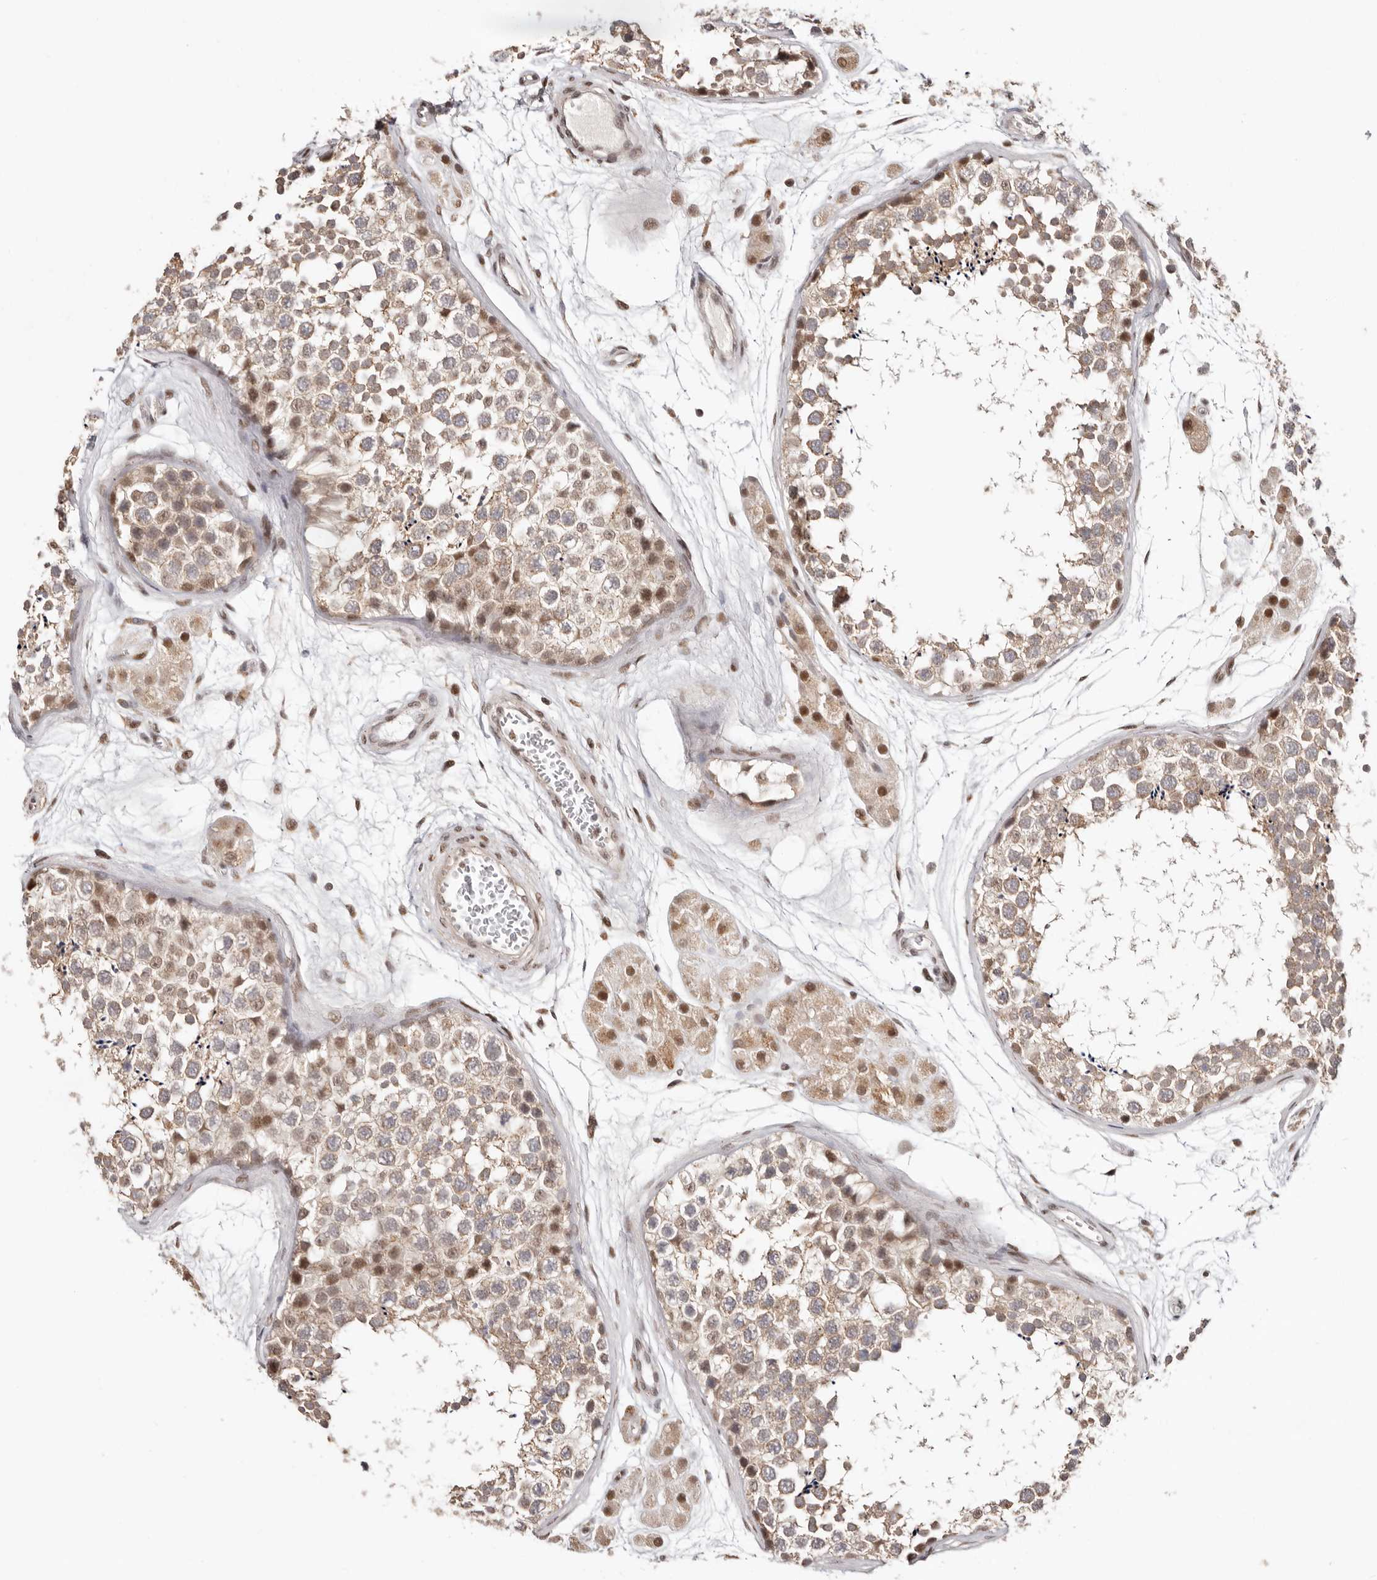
{"staining": {"intensity": "moderate", "quantity": "25%-75%", "location": "nuclear"}, "tissue": "testis", "cell_type": "Cells in seminiferous ducts", "image_type": "normal", "snomed": [{"axis": "morphology", "description": "Normal tissue, NOS"}, {"axis": "topography", "description": "Testis"}], "caption": "Protein expression analysis of benign testis demonstrates moderate nuclear positivity in about 25%-75% of cells in seminiferous ducts. The staining was performed using DAB (3,3'-diaminobenzidine) to visualize the protein expression in brown, while the nuclei were stained in blue with hematoxylin (Magnification: 20x).", "gene": "SMAD7", "patient": {"sex": "male", "age": 56}}